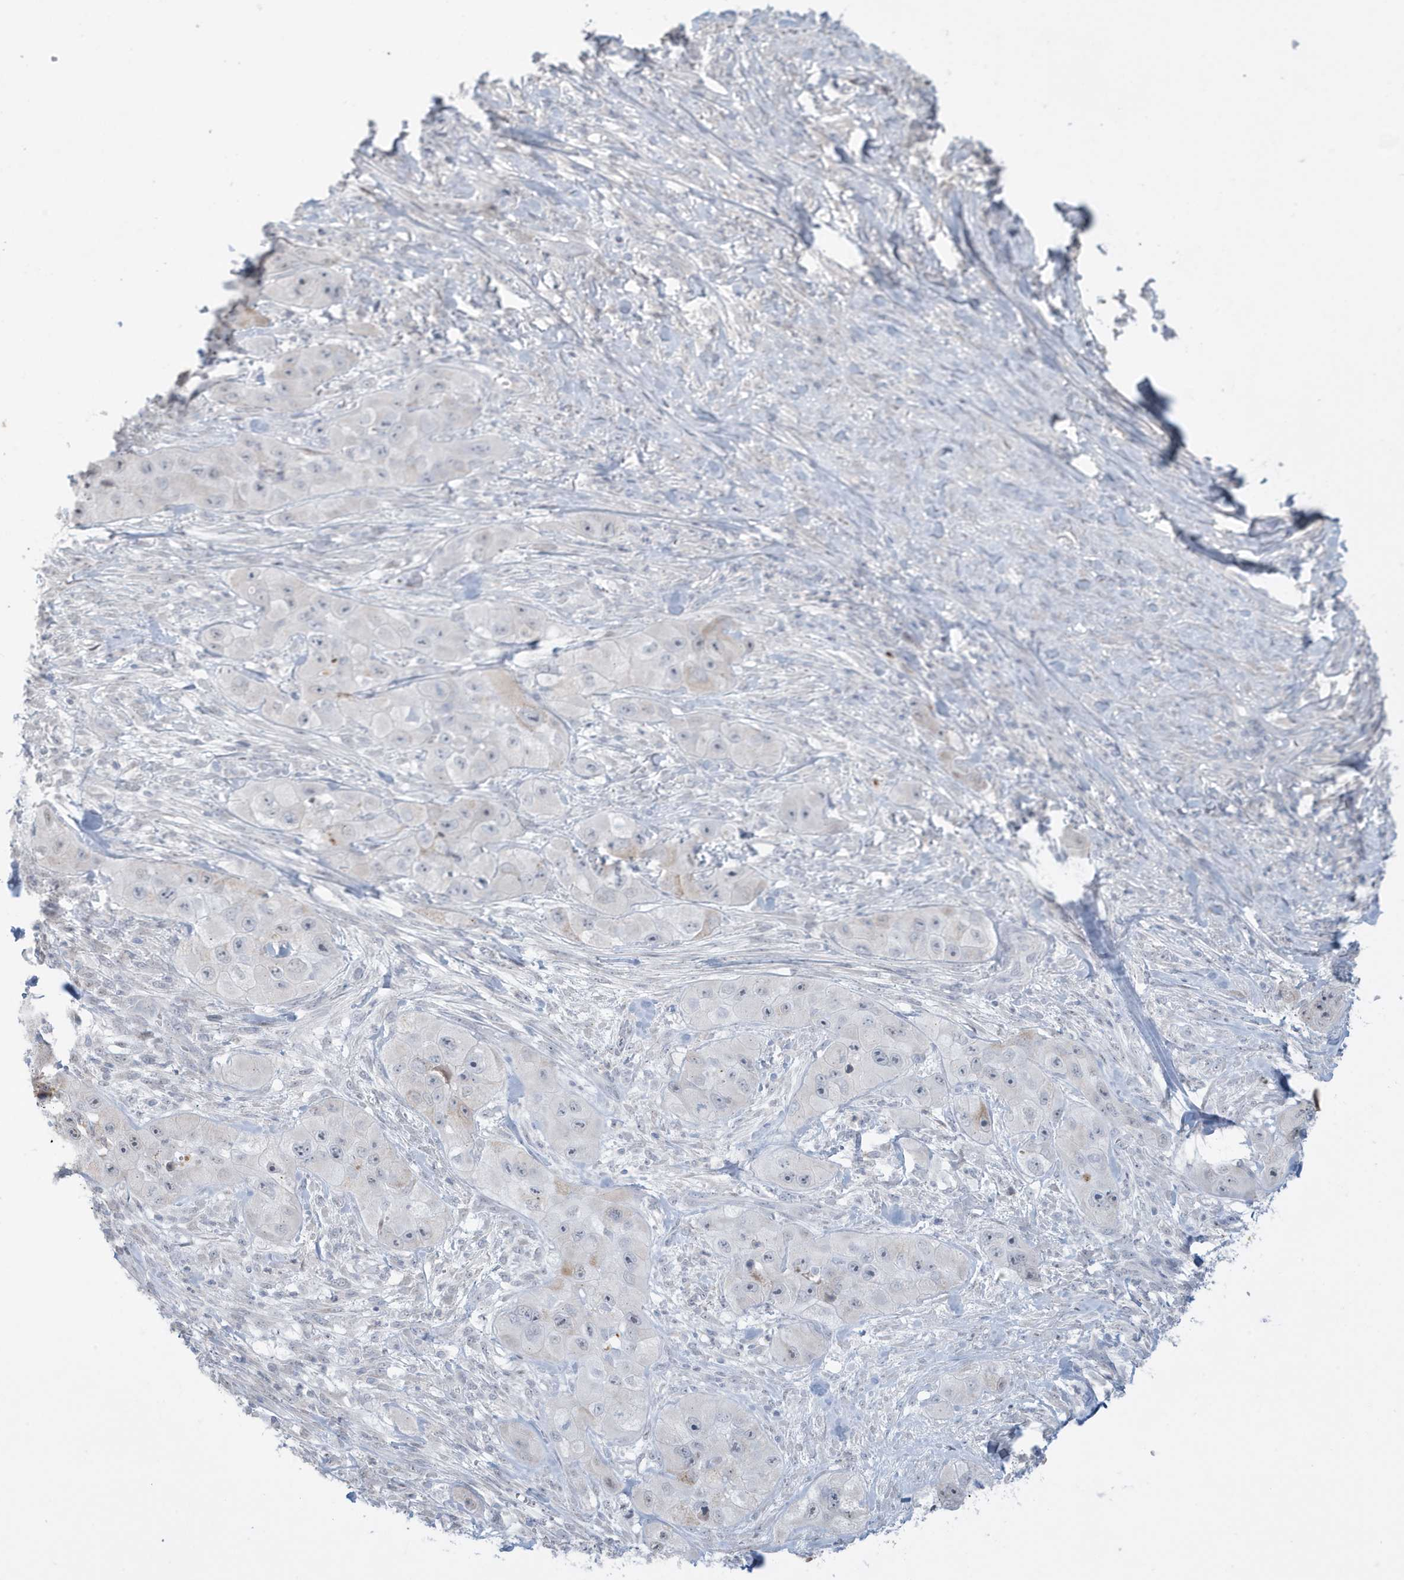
{"staining": {"intensity": "negative", "quantity": "none", "location": "none"}, "tissue": "skin cancer", "cell_type": "Tumor cells", "image_type": "cancer", "snomed": [{"axis": "morphology", "description": "Squamous cell carcinoma, NOS"}, {"axis": "topography", "description": "Skin"}, {"axis": "topography", "description": "Subcutis"}], "caption": "IHC photomicrograph of skin squamous cell carcinoma stained for a protein (brown), which reveals no staining in tumor cells. (Stains: DAB IHC with hematoxylin counter stain, Microscopy: brightfield microscopy at high magnification).", "gene": "FNDC1", "patient": {"sex": "male", "age": 73}}